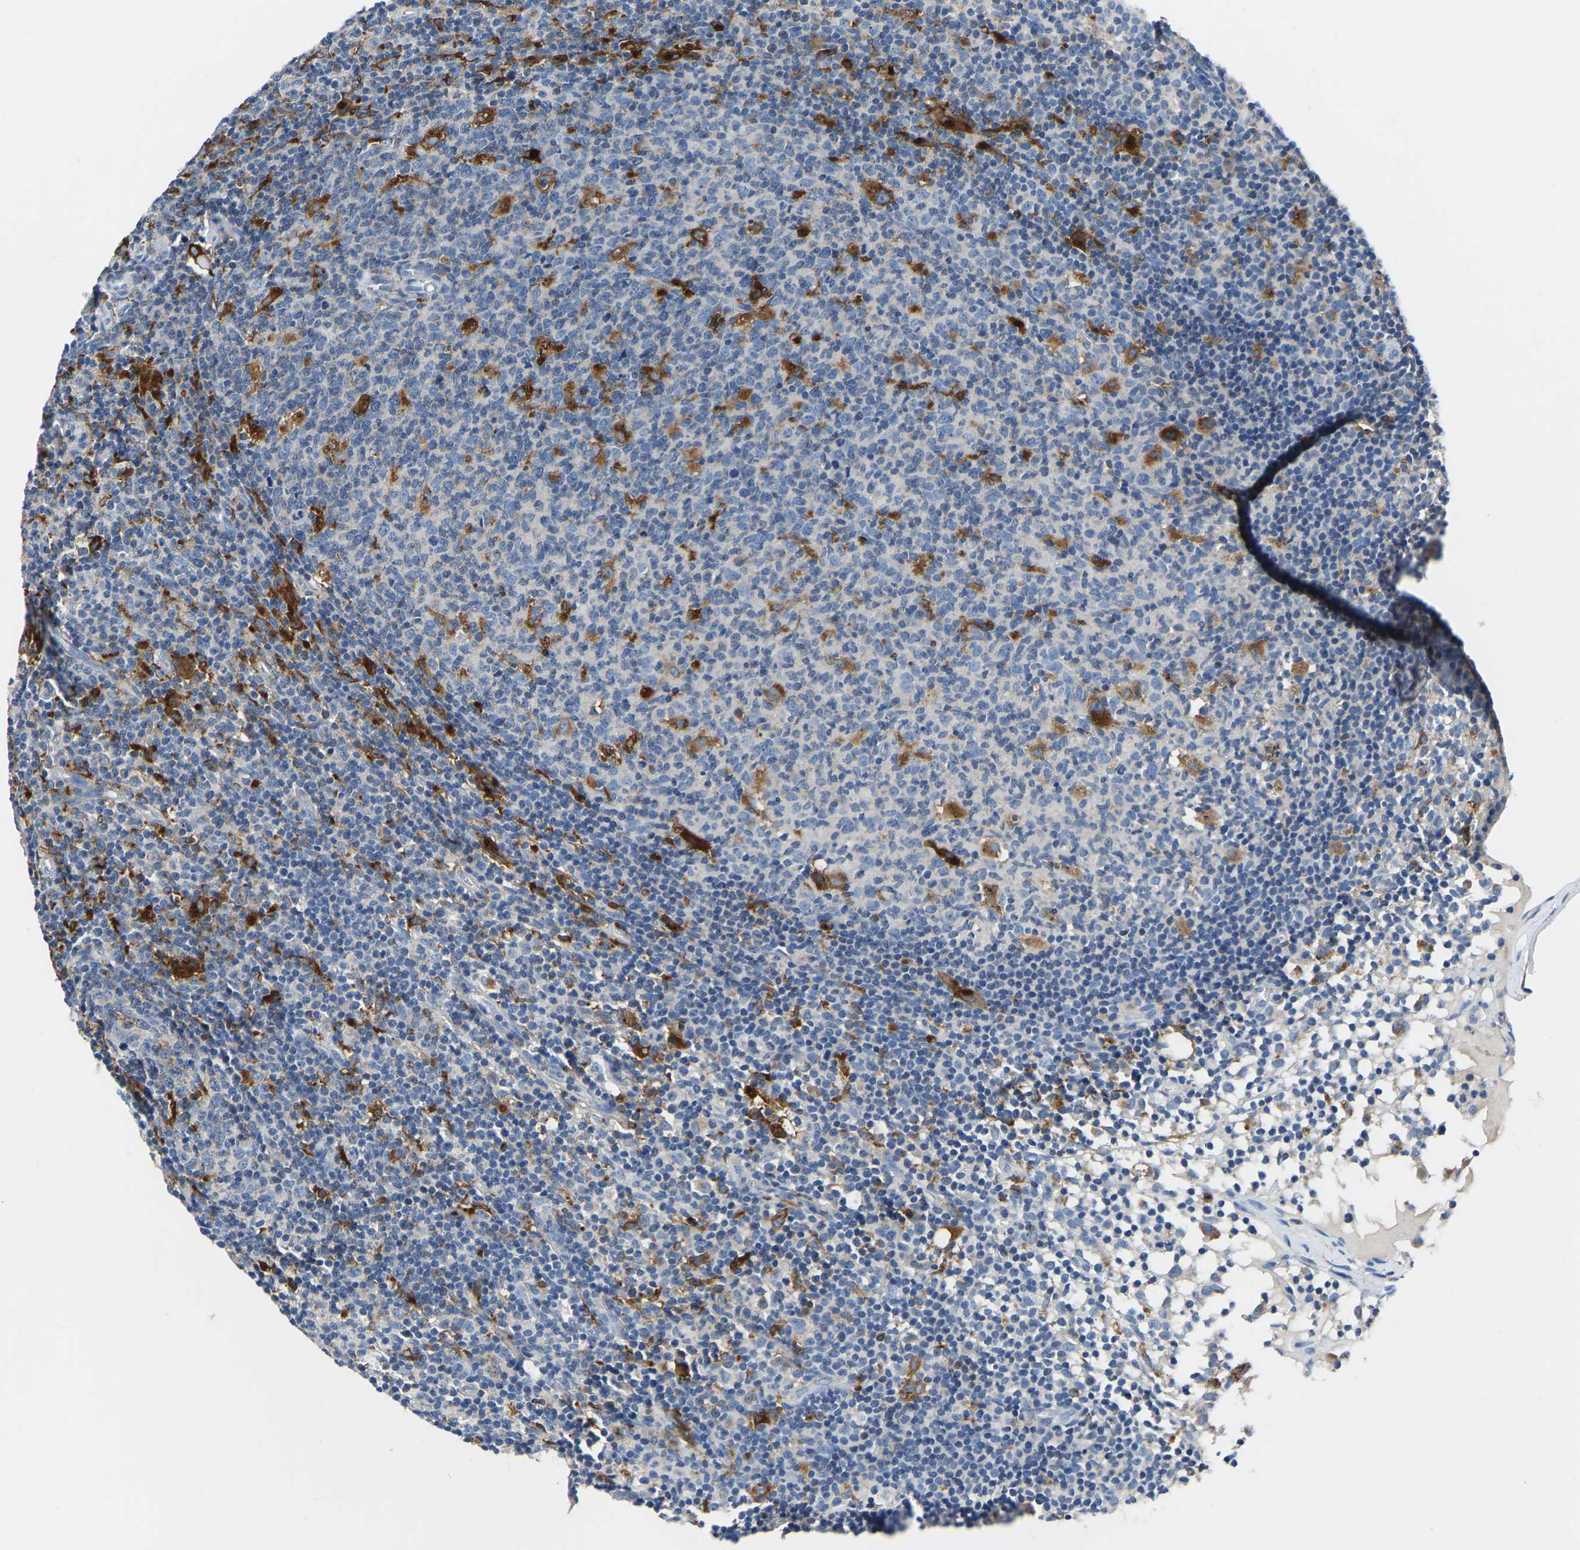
{"staining": {"intensity": "strong", "quantity": "<25%", "location": "cytoplasmic/membranous"}, "tissue": "lymph node", "cell_type": "Germinal center cells", "image_type": "normal", "snomed": [{"axis": "morphology", "description": "Normal tissue, NOS"}, {"axis": "morphology", "description": "Inflammation, NOS"}, {"axis": "topography", "description": "Lymph node"}], "caption": "Brown immunohistochemical staining in unremarkable human lymph node displays strong cytoplasmic/membranous expression in approximately <25% of germinal center cells. The staining was performed using DAB (3,3'-diaminobenzidine), with brown indicating positive protein expression. Nuclei are stained blue with hematoxylin.", "gene": "ATP6V1E1", "patient": {"sex": "male", "age": 55}}